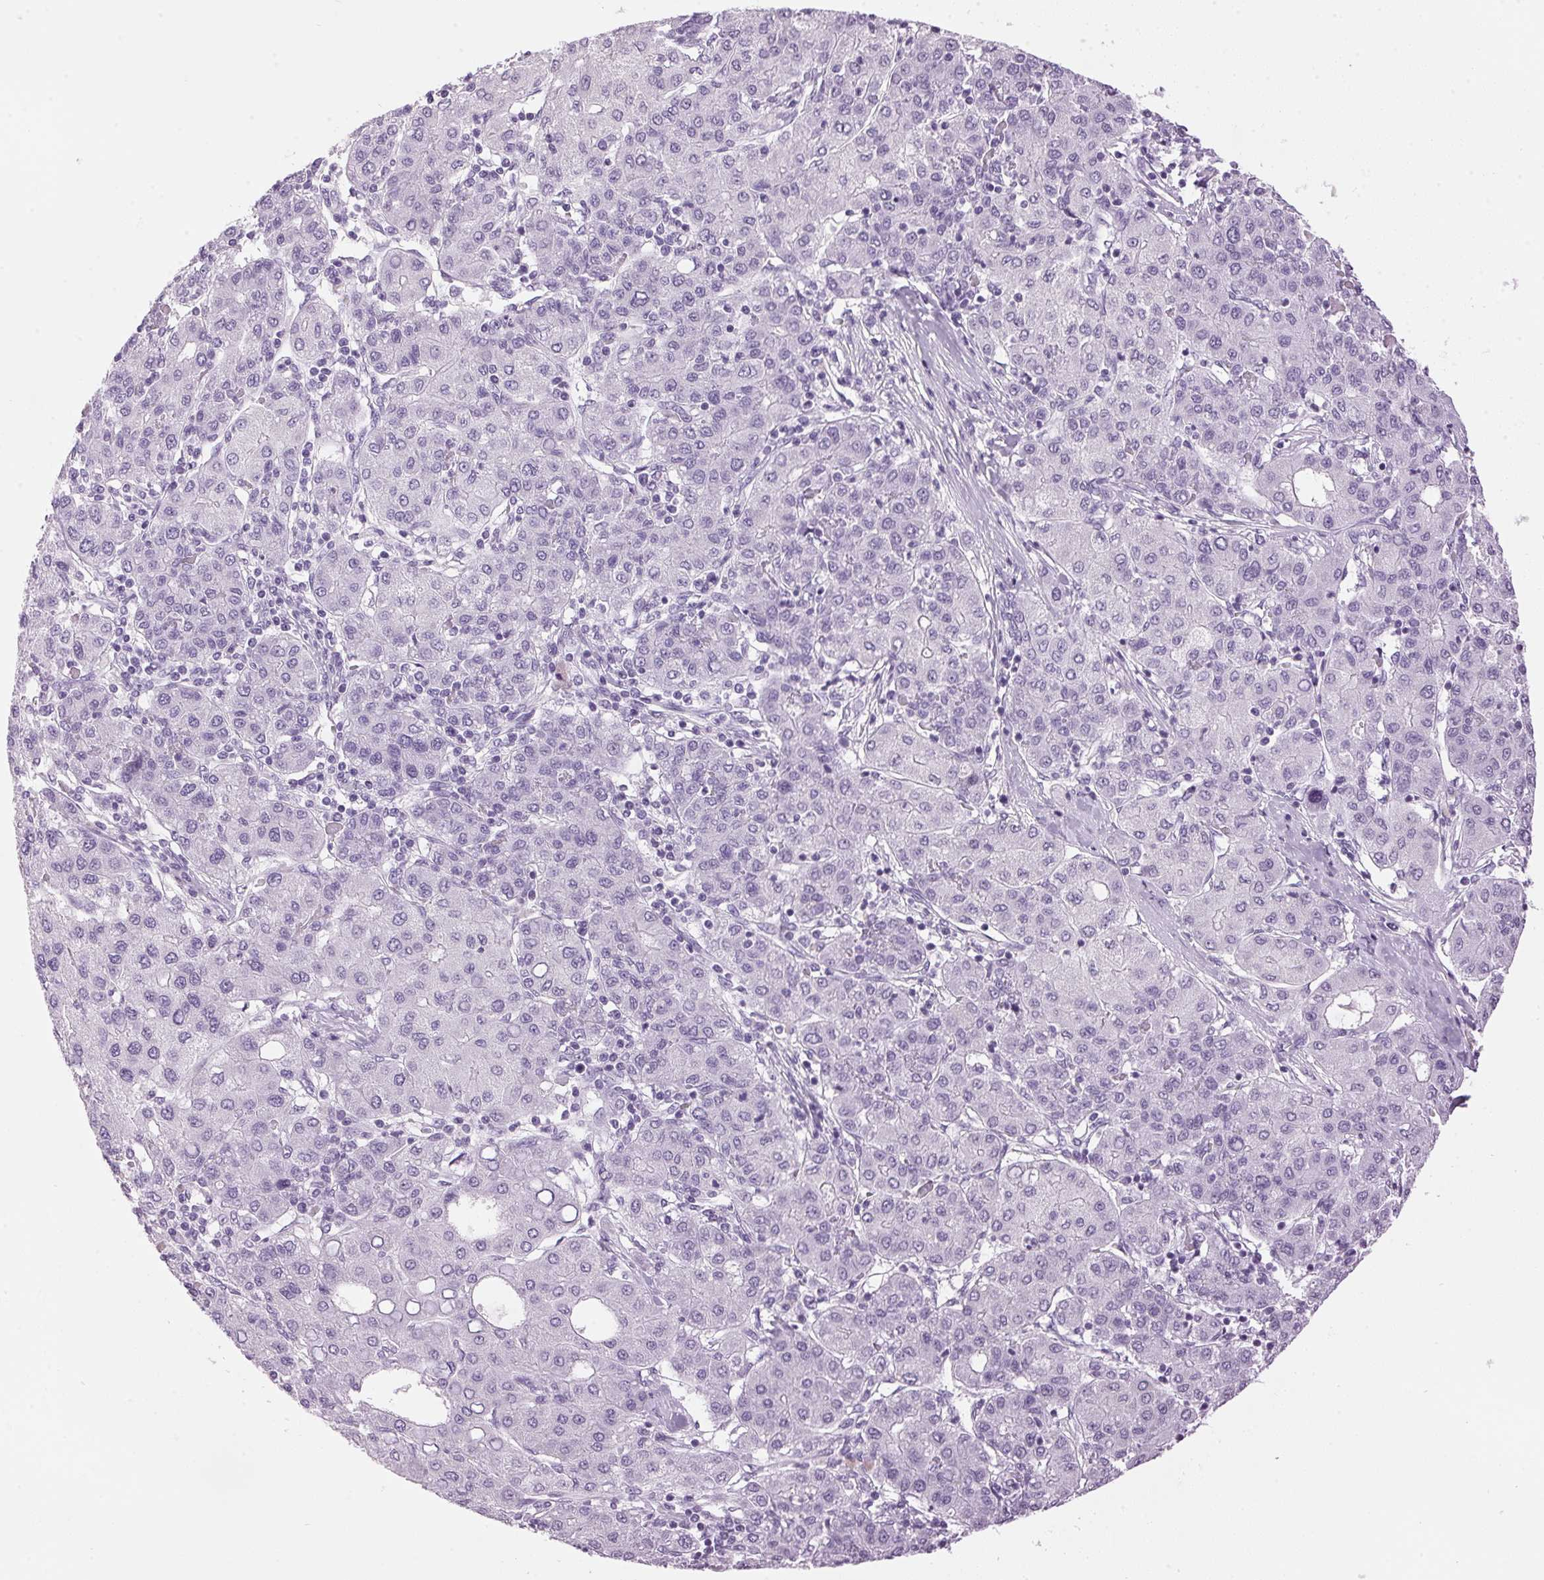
{"staining": {"intensity": "negative", "quantity": "none", "location": "none"}, "tissue": "liver cancer", "cell_type": "Tumor cells", "image_type": "cancer", "snomed": [{"axis": "morphology", "description": "Carcinoma, Hepatocellular, NOS"}, {"axis": "topography", "description": "Liver"}], "caption": "Tumor cells show no significant staining in hepatocellular carcinoma (liver).", "gene": "SP7", "patient": {"sex": "male", "age": 65}}